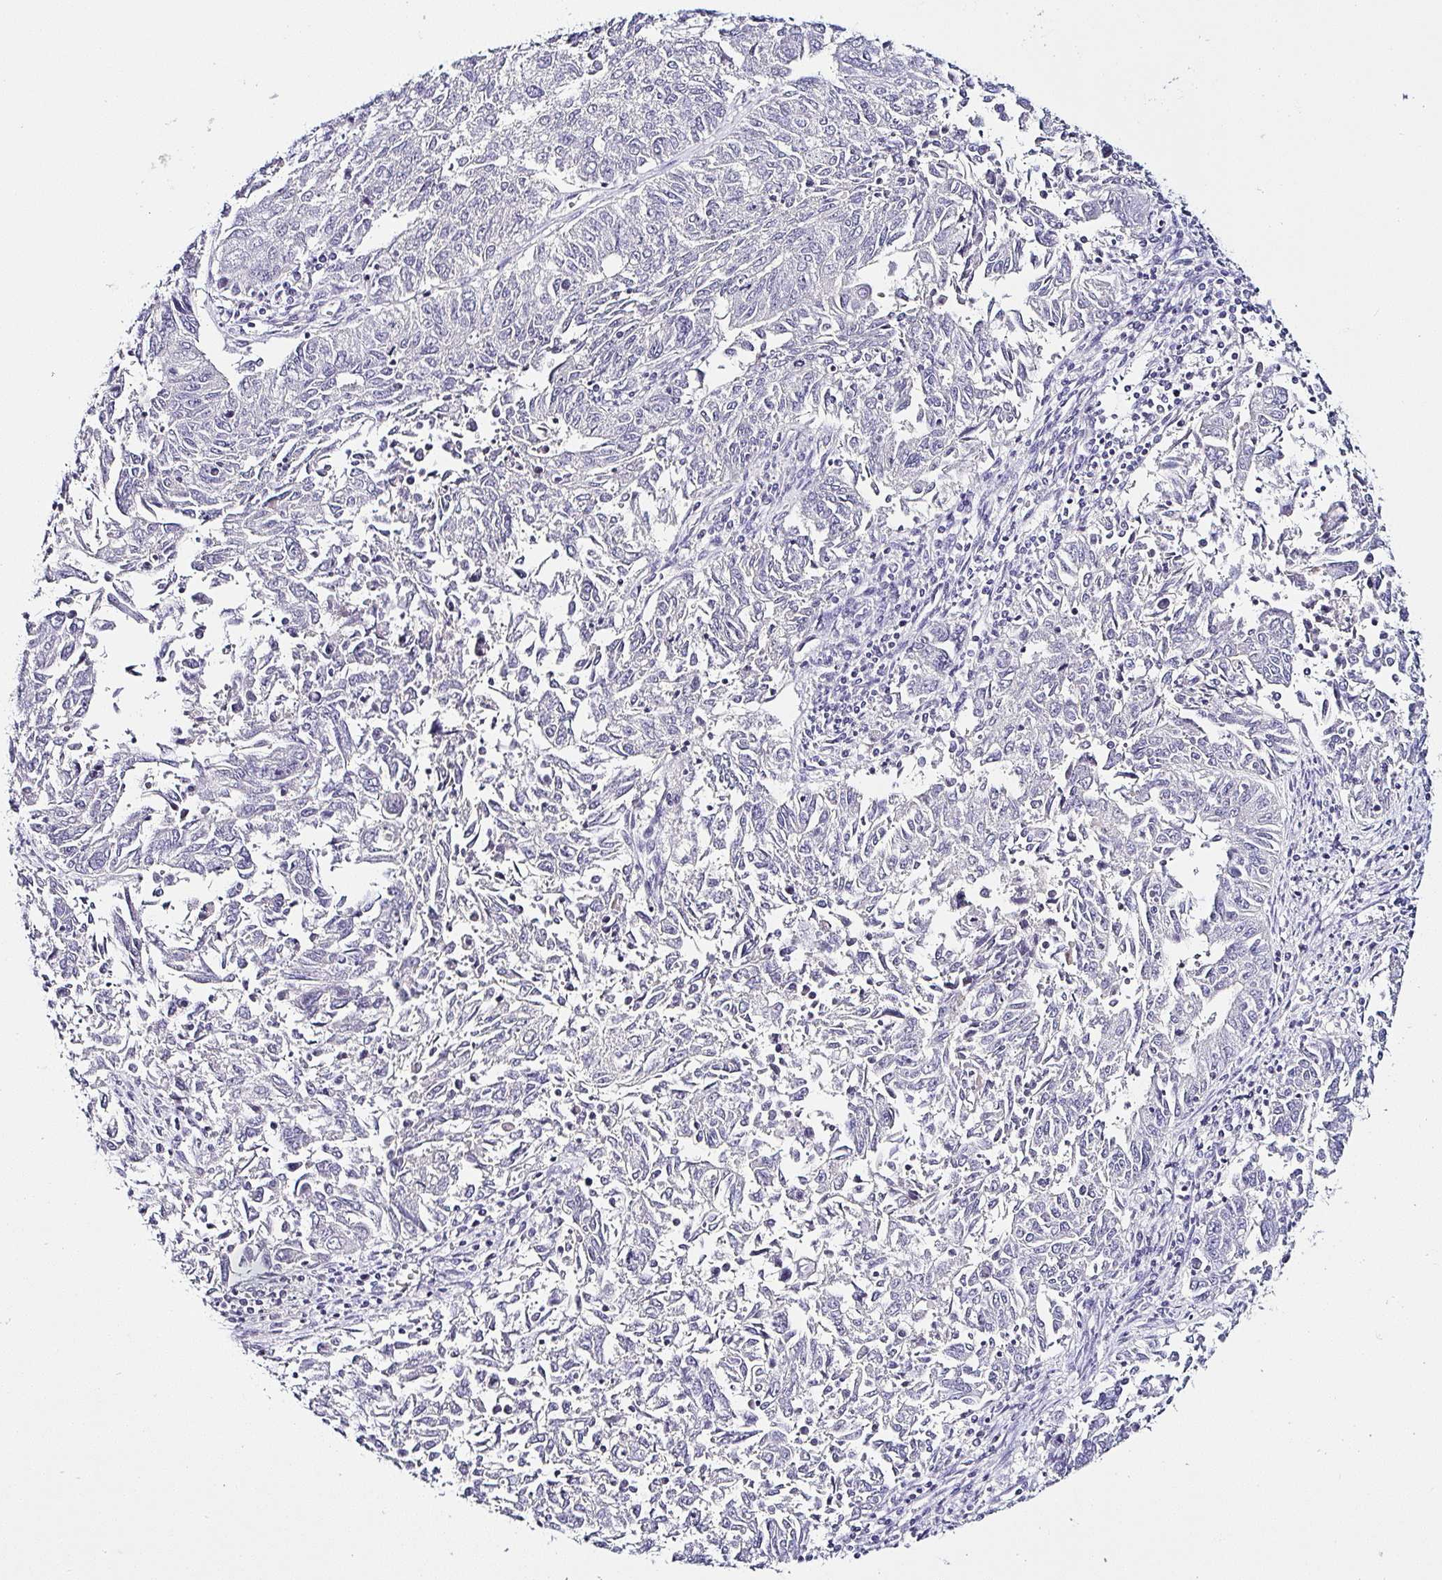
{"staining": {"intensity": "negative", "quantity": "none", "location": "none"}, "tissue": "endometrial cancer", "cell_type": "Tumor cells", "image_type": "cancer", "snomed": [{"axis": "morphology", "description": "Adenocarcinoma, NOS"}, {"axis": "topography", "description": "Endometrium"}], "caption": "High power microscopy micrograph of an IHC image of endometrial adenocarcinoma, revealing no significant expression in tumor cells. The staining was performed using DAB (3,3'-diaminobenzidine) to visualize the protein expression in brown, while the nuclei were stained in blue with hematoxylin (Magnification: 20x).", "gene": "SERPINB3", "patient": {"sex": "female", "age": 42}}